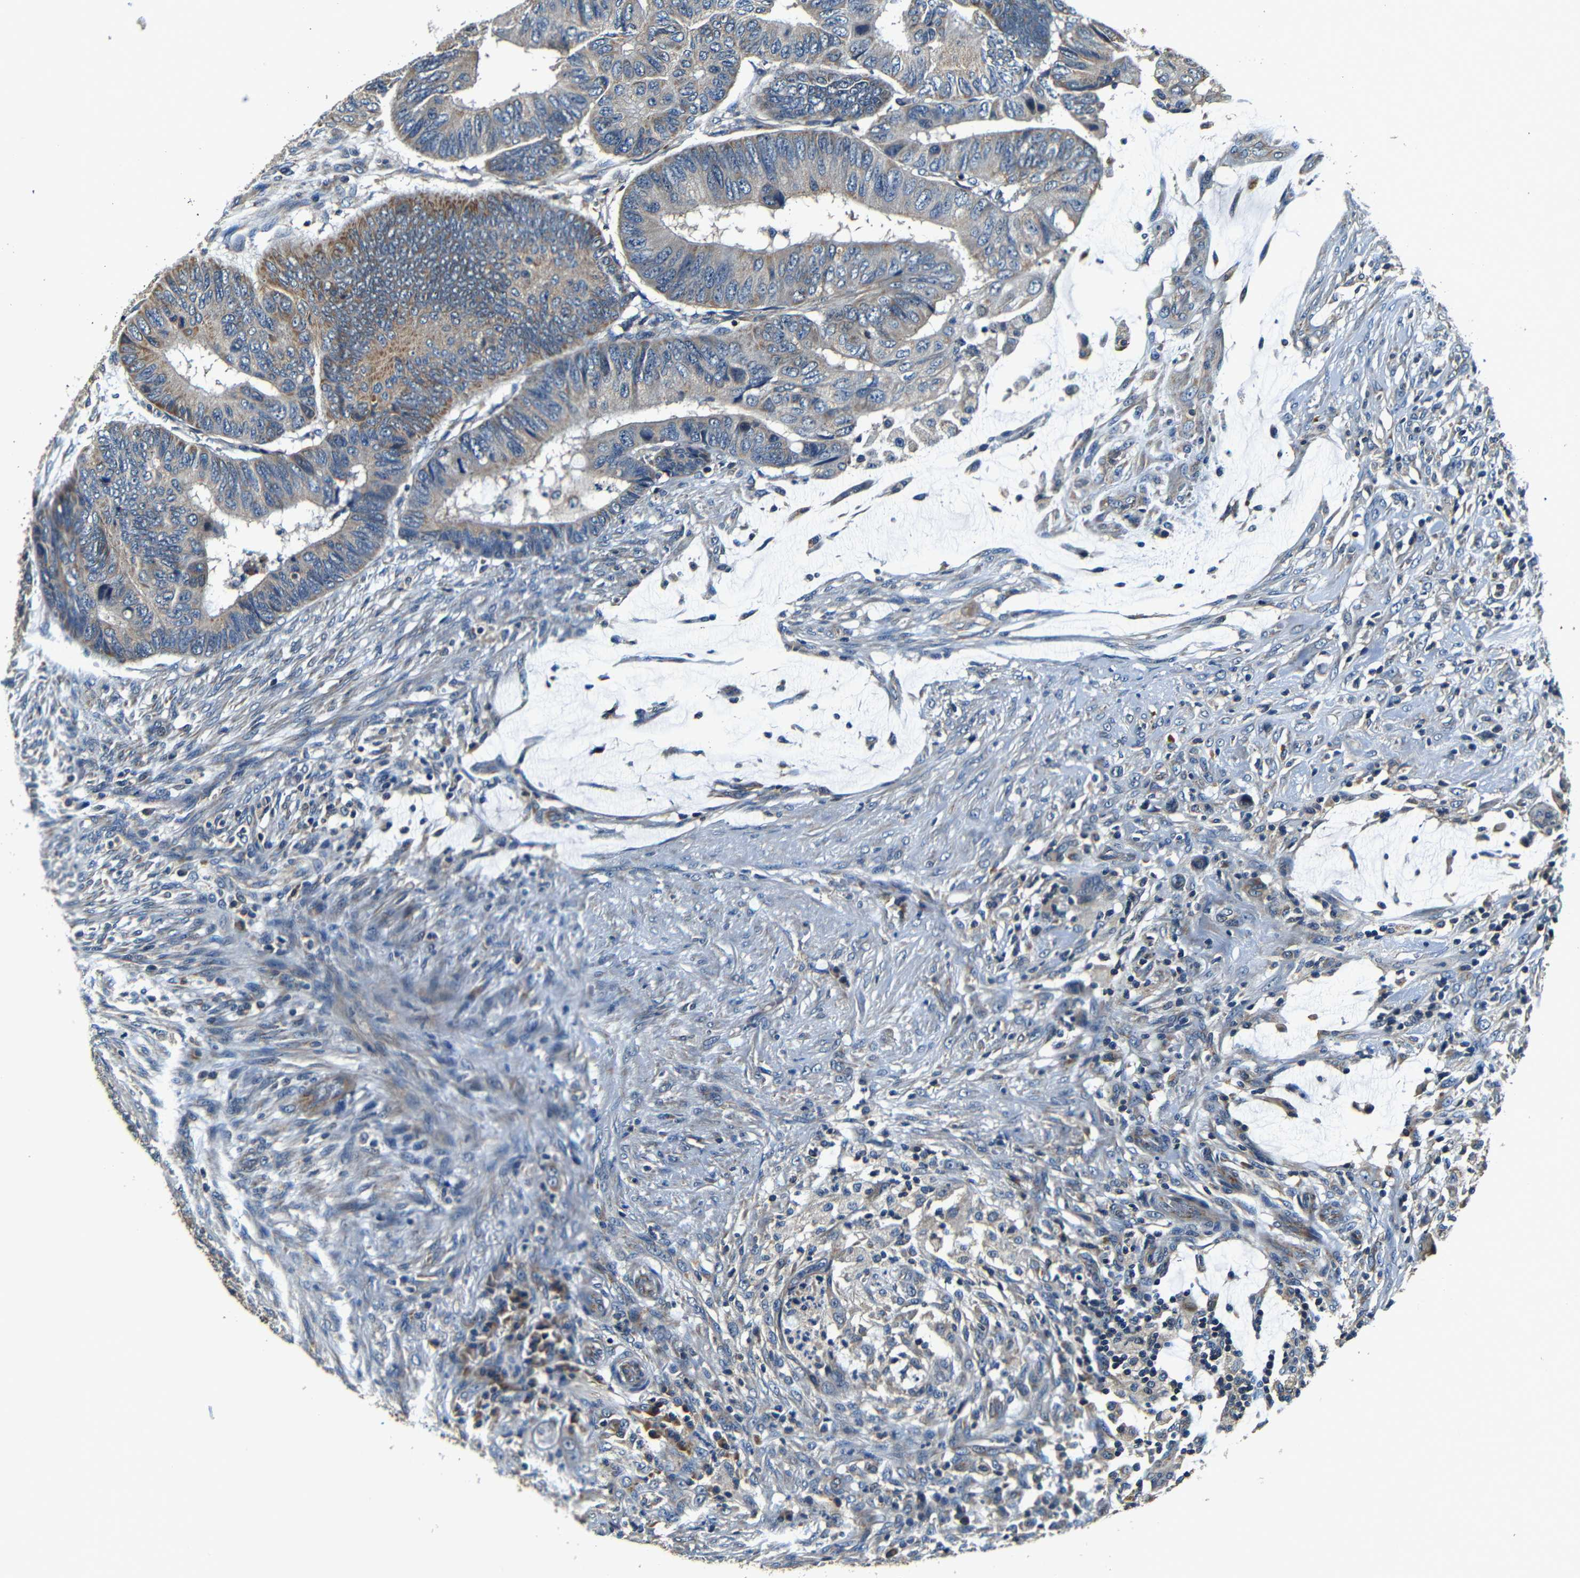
{"staining": {"intensity": "moderate", "quantity": "<25%", "location": "cytoplasmic/membranous"}, "tissue": "colorectal cancer", "cell_type": "Tumor cells", "image_type": "cancer", "snomed": [{"axis": "morphology", "description": "Normal tissue, NOS"}, {"axis": "morphology", "description": "Adenocarcinoma, NOS"}, {"axis": "topography", "description": "Rectum"}, {"axis": "topography", "description": "Peripheral nerve tissue"}], "caption": "DAB immunohistochemical staining of human colorectal cancer (adenocarcinoma) displays moderate cytoplasmic/membranous protein positivity in approximately <25% of tumor cells.", "gene": "MTX1", "patient": {"sex": "male", "age": 92}}